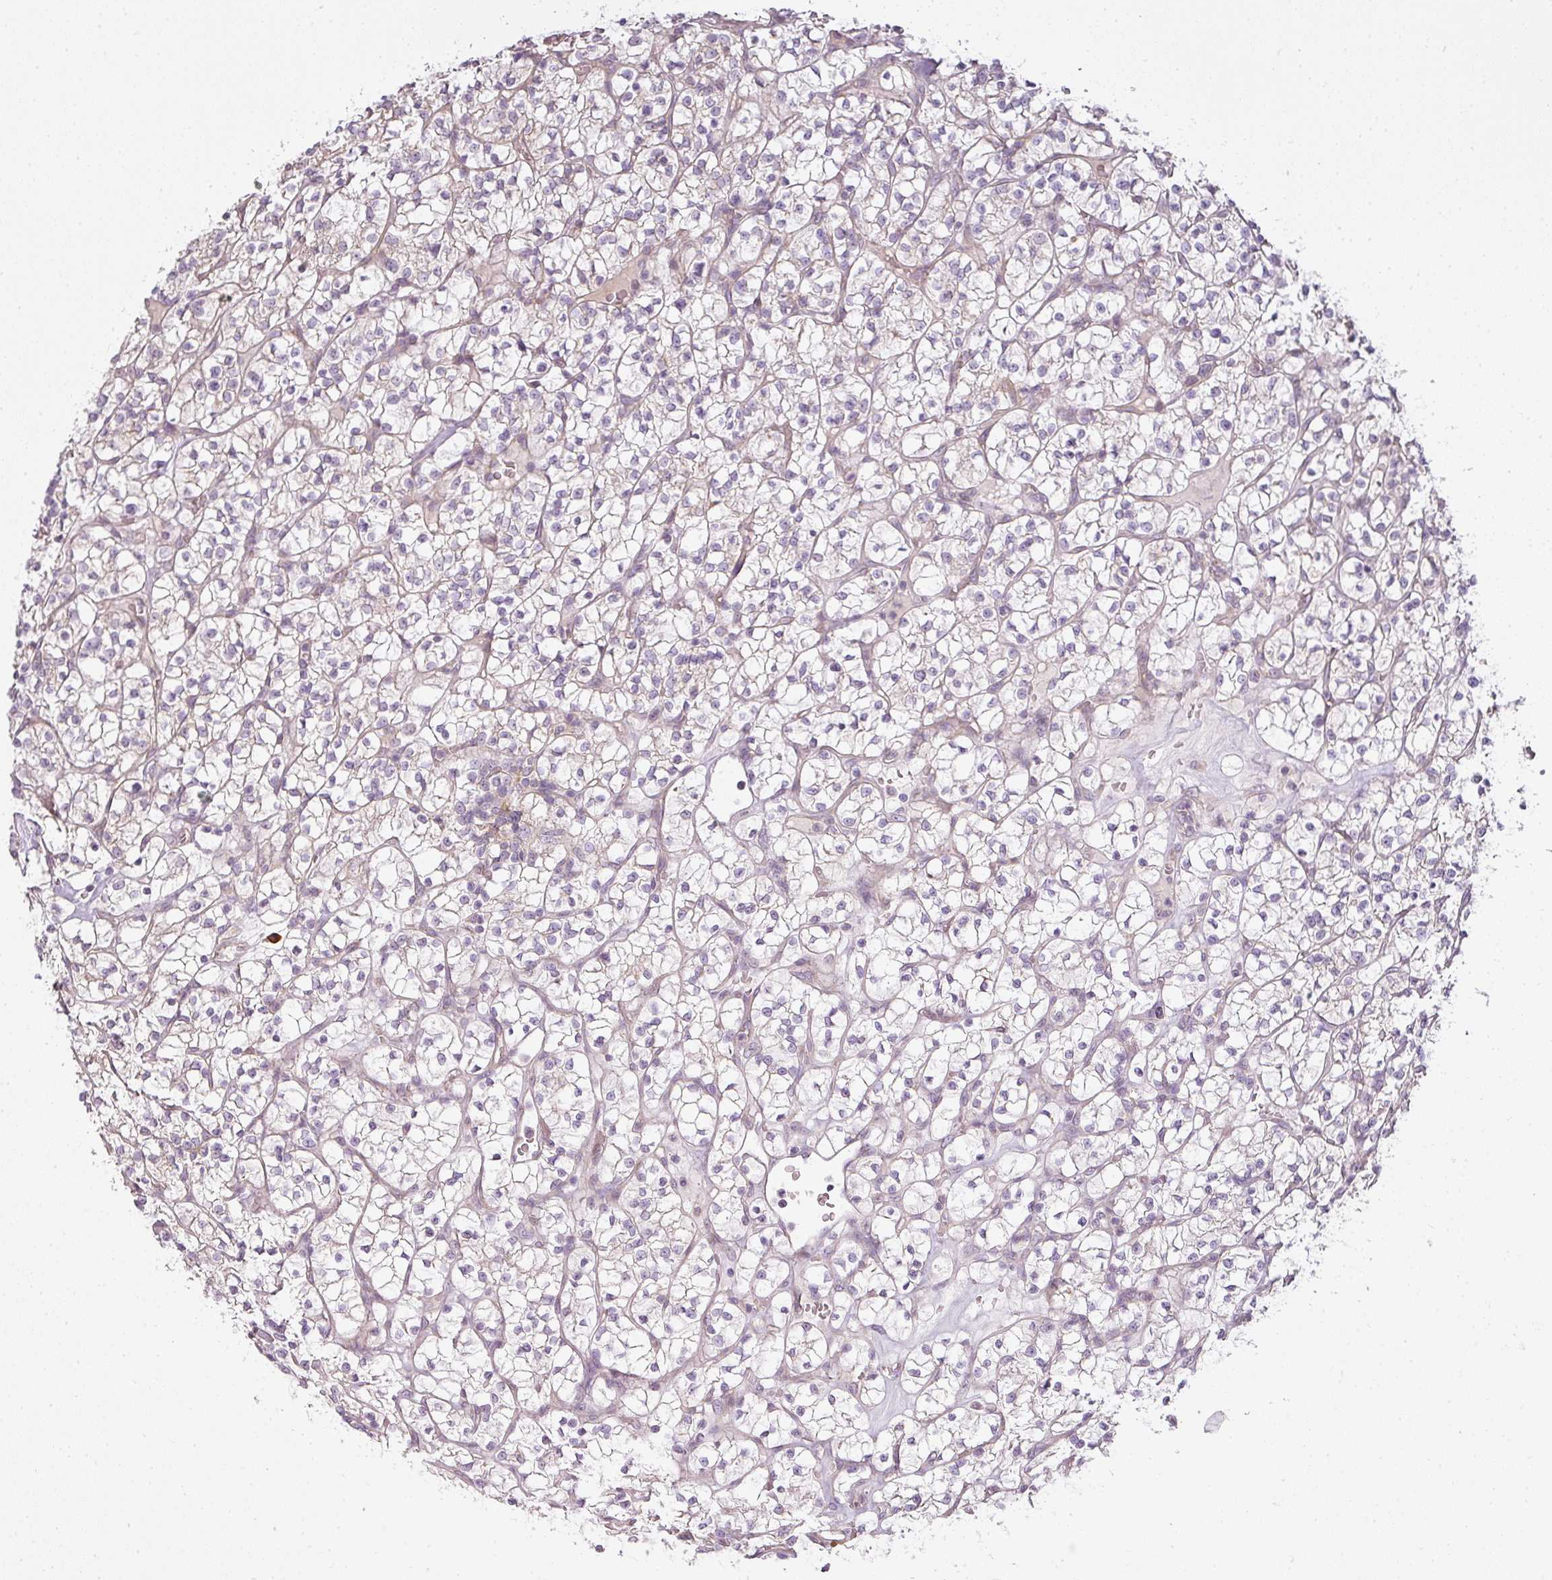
{"staining": {"intensity": "negative", "quantity": "none", "location": "none"}, "tissue": "renal cancer", "cell_type": "Tumor cells", "image_type": "cancer", "snomed": [{"axis": "morphology", "description": "Adenocarcinoma, NOS"}, {"axis": "topography", "description": "Kidney"}], "caption": "High power microscopy histopathology image of an immunohistochemistry histopathology image of adenocarcinoma (renal), revealing no significant staining in tumor cells.", "gene": "LY75", "patient": {"sex": "female", "age": 64}}